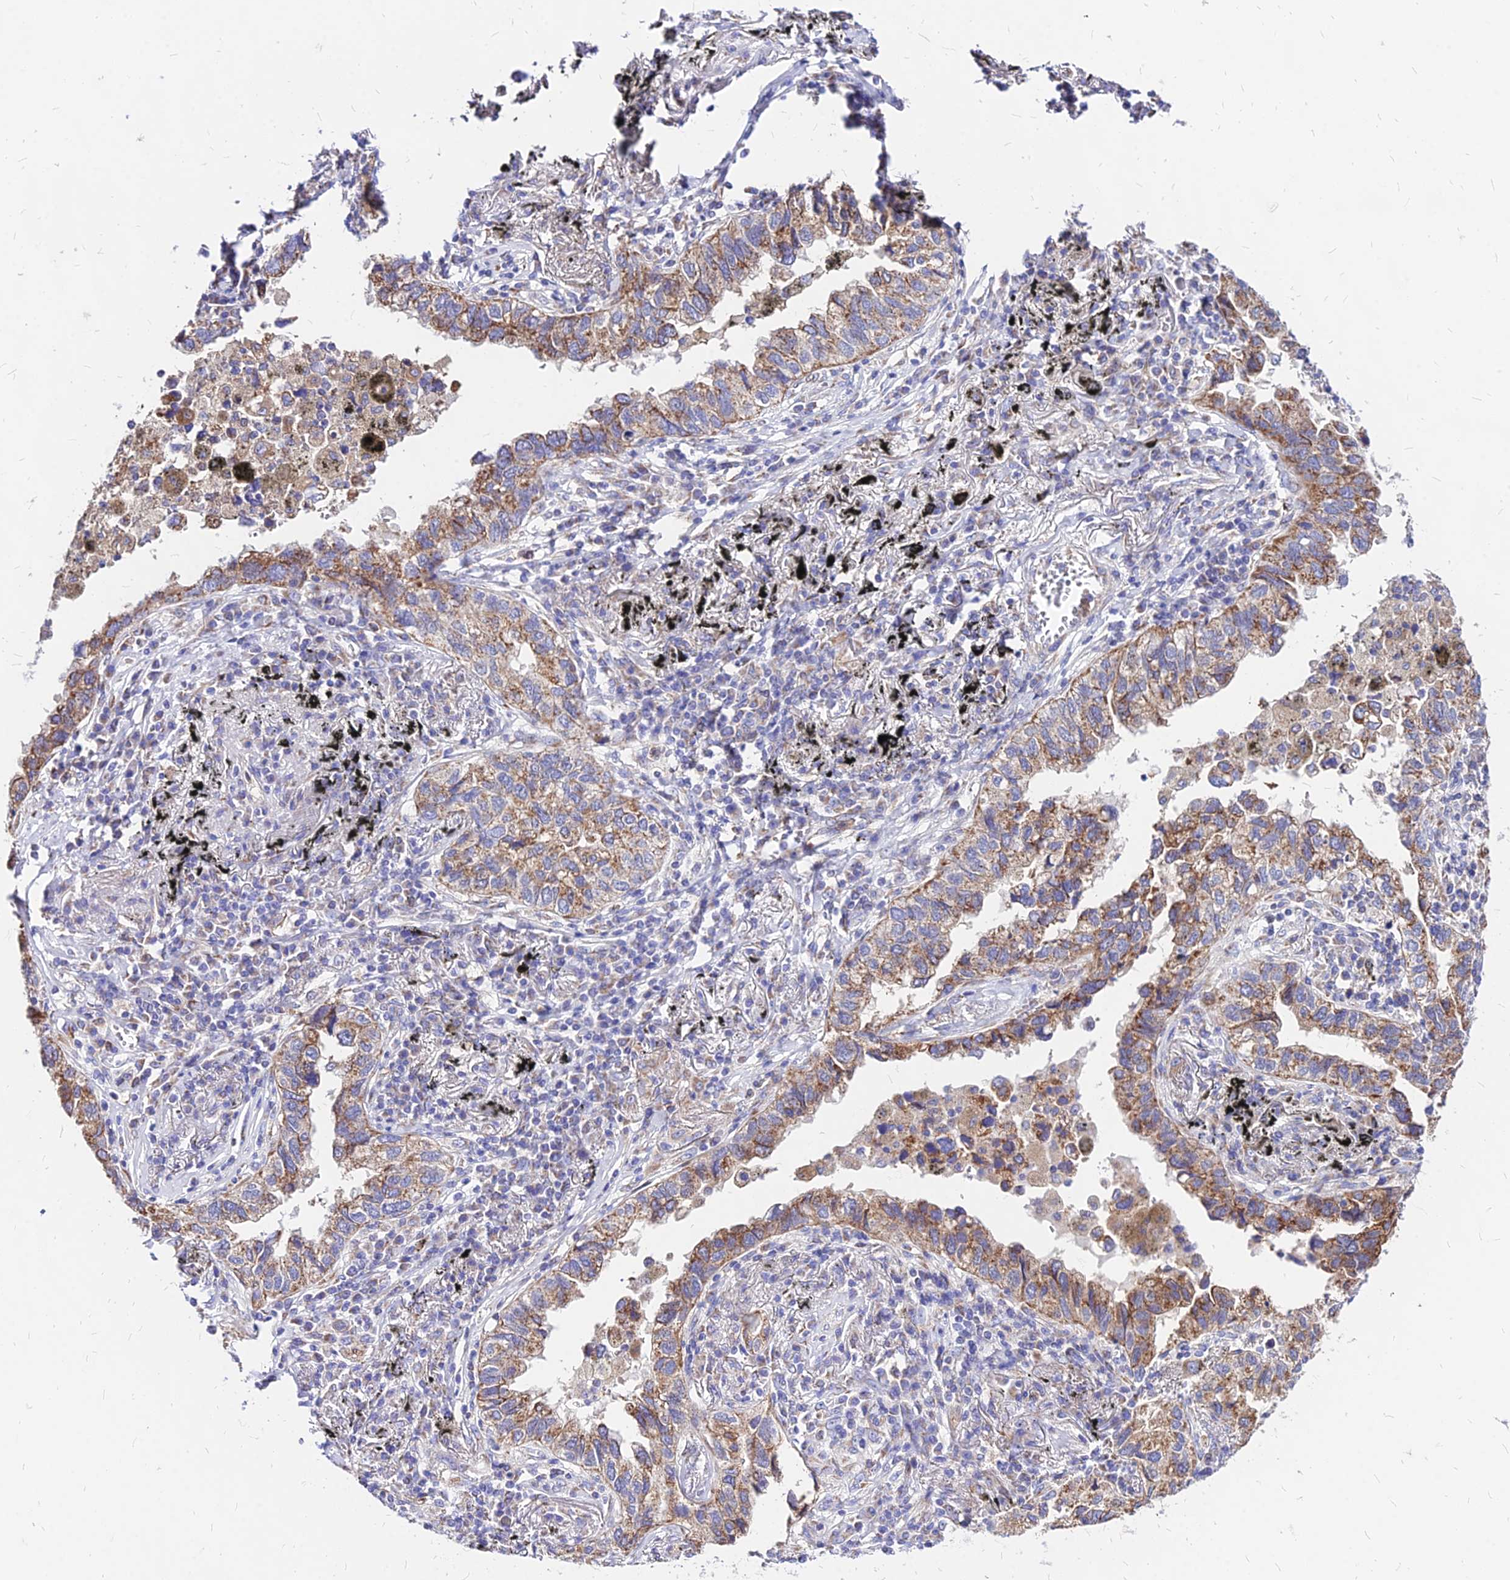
{"staining": {"intensity": "moderate", "quantity": ">75%", "location": "cytoplasmic/membranous"}, "tissue": "lung cancer", "cell_type": "Tumor cells", "image_type": "cancer", "snomed": [{"axis": "morphology", "description": "Adenocarcinoma, NOS"}, {"axis": "topography", "description": "Lung"}], "caption": "Lung cancer (adenocarcinoma) stained with DAB (3,3'-diaminobenzidine) immunohistochemistry demonstrates medium levels of moderate cytoplasmic/membranous staining in about >75% of tumor cells.", "gene": "MRPL3", "patient": {"sex": "male", "age": 65}}